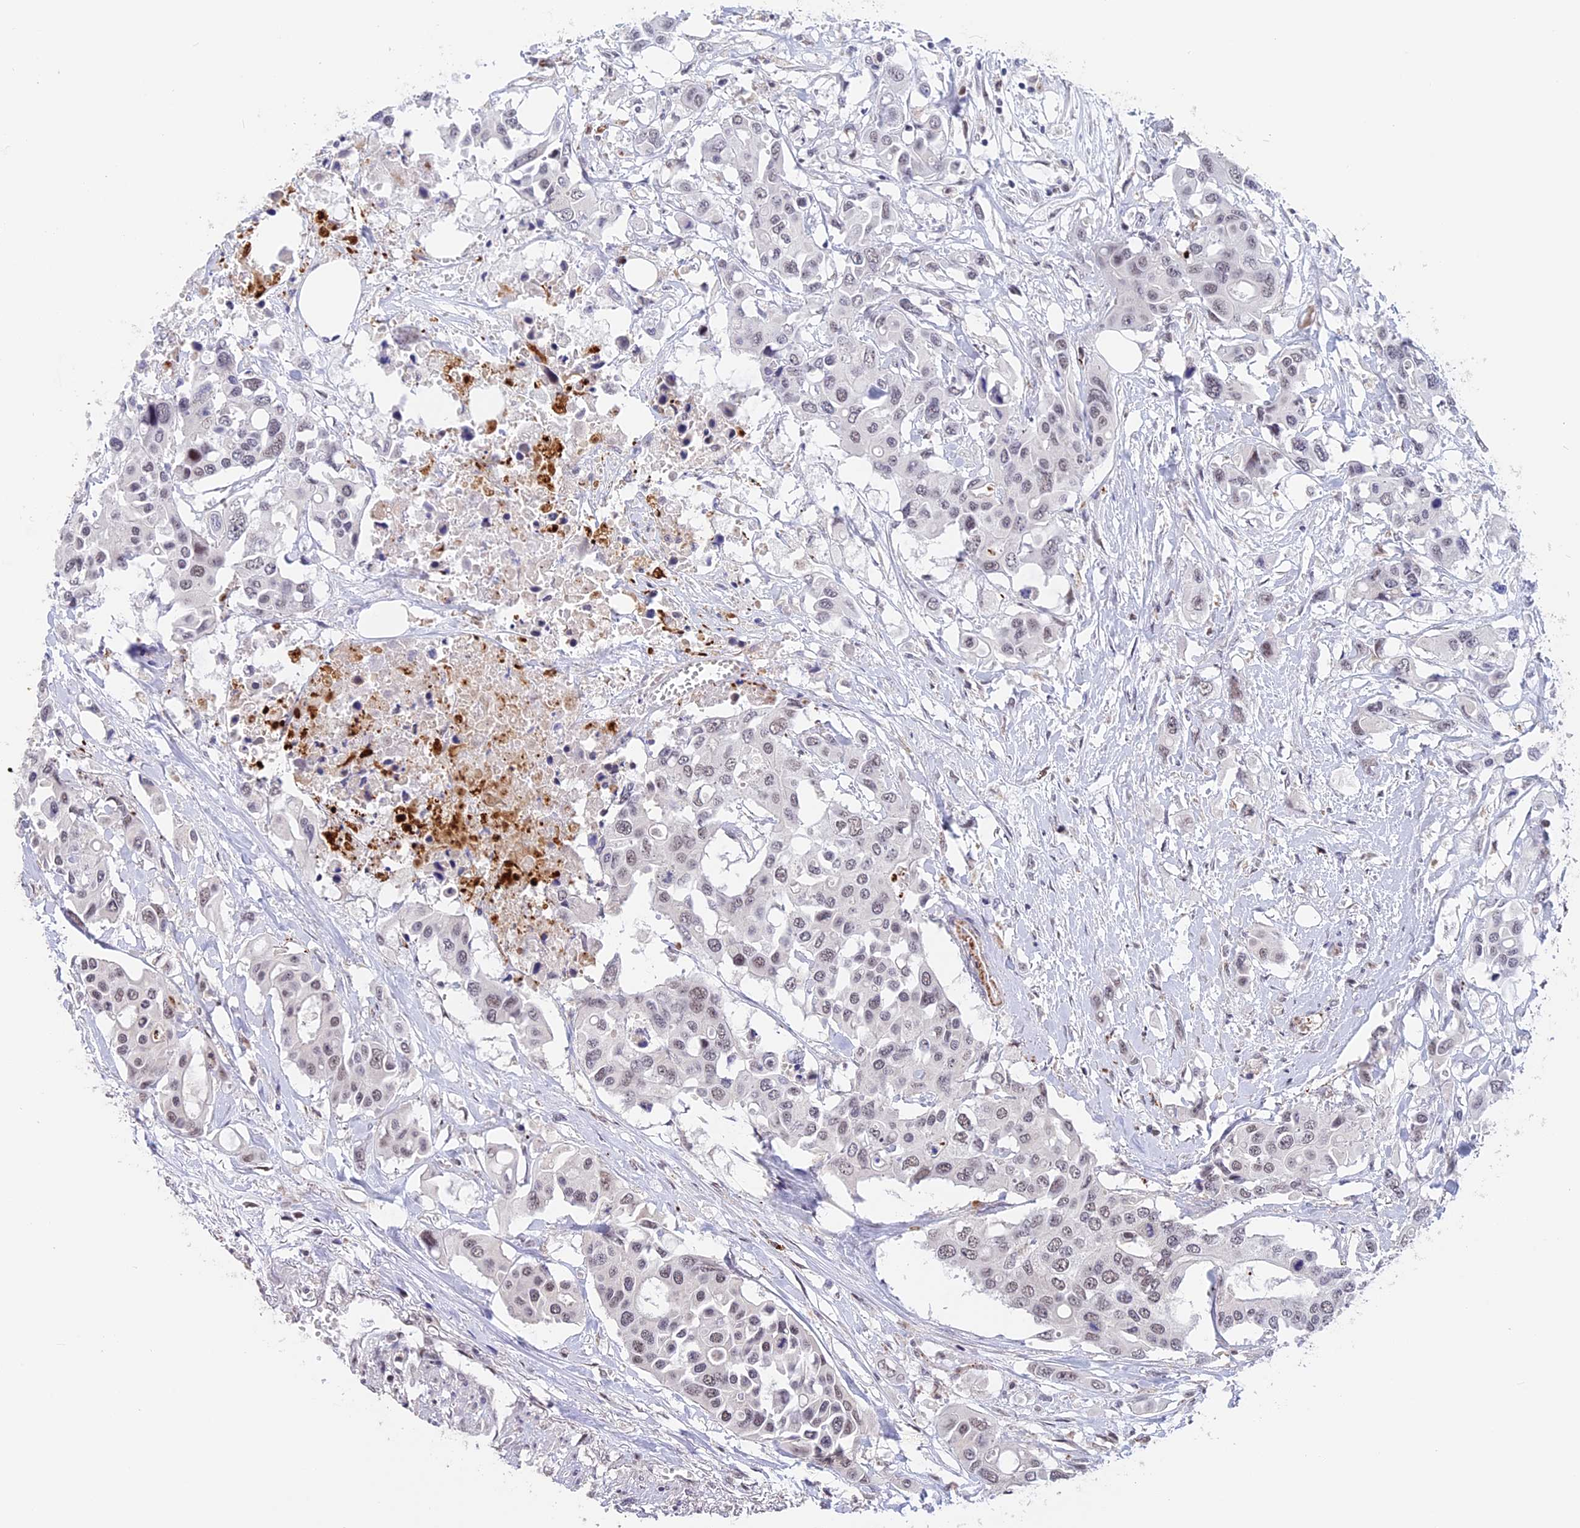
{"staining": {"intensity": "weak", "quantity": "<25%", "location": "nuclear"}, "tissue": "colorectal cancer", "cell_type": "Tumor cells", "image_type": "cancer", "snomed": [{"axis": "morphology", "description": "Adenocarcinoma, NOS"}, {"axis": "topography", "description": "Colon"}], "caption": "Adenocarcinoma (colorectal) stained for a protein using immunohistochemistry (IHC) demonstrates no expression tumor cells.", "gene": "POLR2C", "patient": {"sex": "male", "age": 77}}